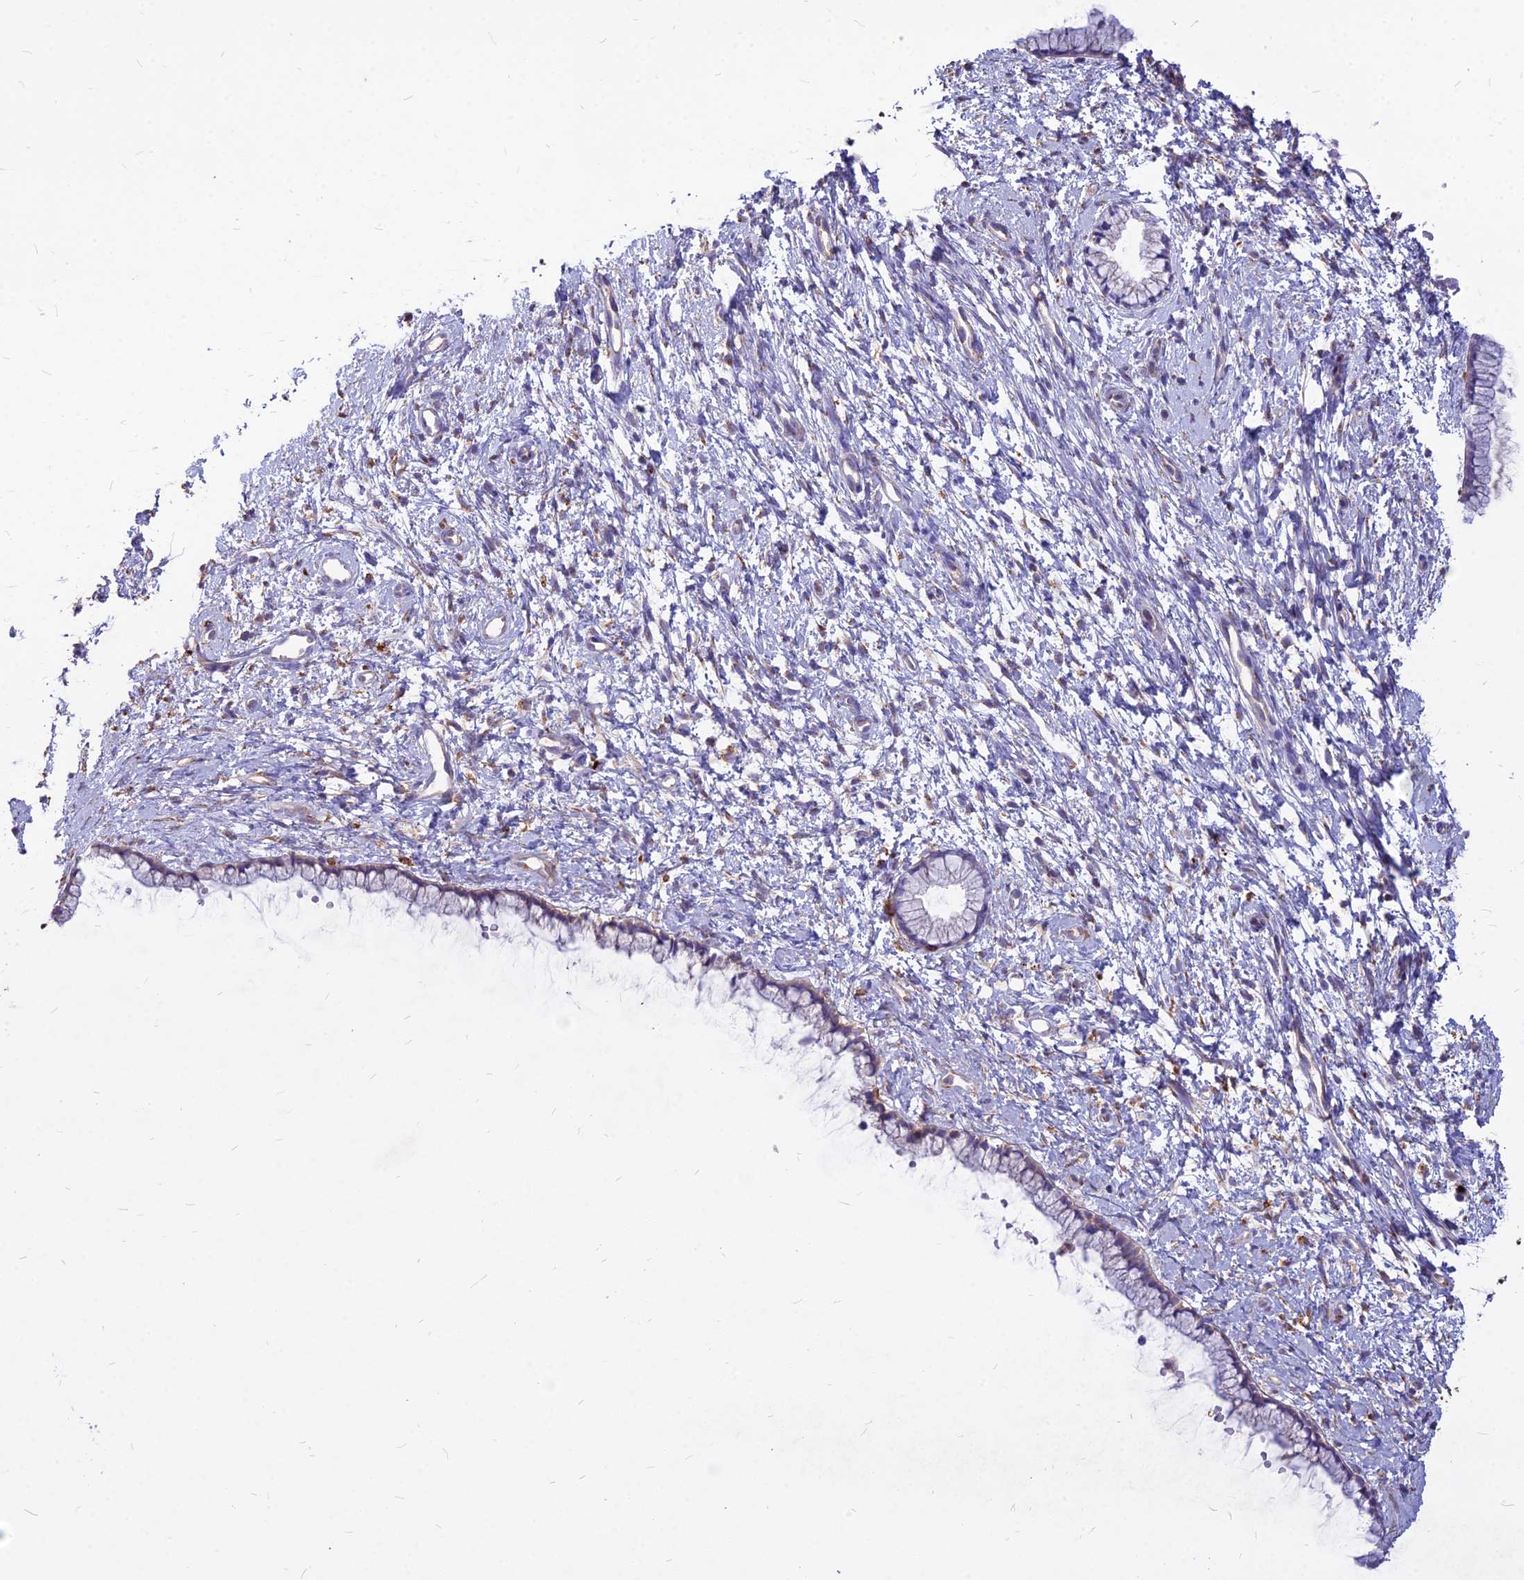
{"staining": {"intensity": "negative", "quantity": "none", "location": "none"}, "tissue": "cervix", "cell_type": "Glandular cells", "image_type": "normal", "snomed": [{"axis": "morphology", "description": "Normal tissue, NOS"}, {"axis": "topography", "description": "Cervix"}], "caption": "Immunohistochemical staining of unremarkable human cervix reveals no significant staining in glandular cells. (DAB (3,3'-diaminobenzidine) immunohistochemistry with hematoxylin counter stain).", "gene": "PCED1B", "patient": {"sex": "female", "age": 57}}